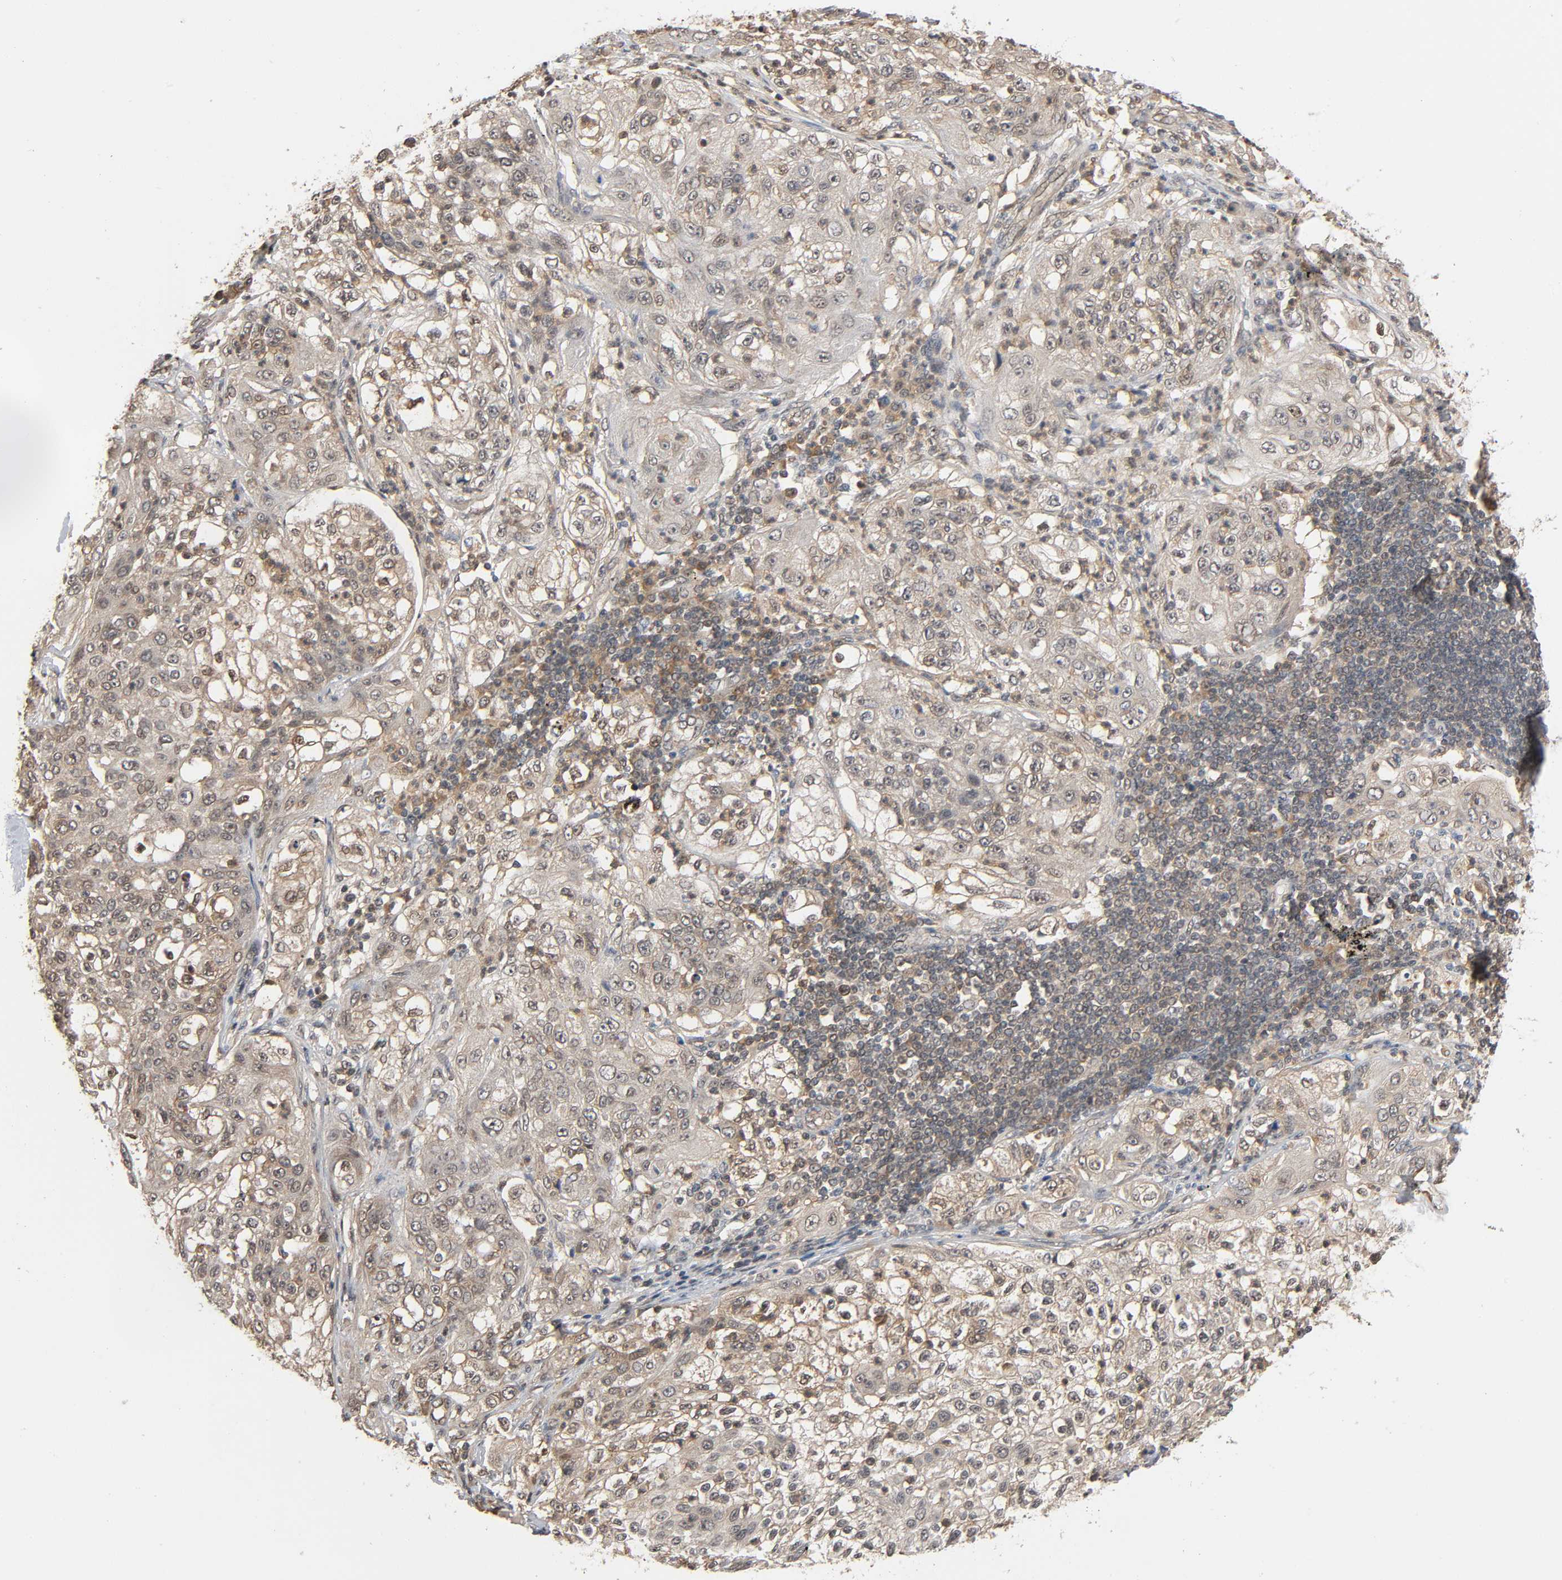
{"staining": {"intensity": "weak", "quantity": "25%-75%", "location": "cytoplasmic/membranous,nuclear"}, "tissue": "lung cancer", "cell_type": "Tumor cells", "image_type": "cancer", "snomed": [{"axis": "morphology", "description": "Inflammation, NOS"}, {"axis": "morphology", "description": "Squamous cell carcinoma, NOS"}, {"axis": "topography", "description": "Lymph node"}, {"axis": "topography", "description": "Soft tissue"}, {"axis": "topography", "description": "Lung"}], "caption": "Tumor cells show low levels of weak cytoplasmic/membranous and nuclear positivity in about 25%-75% of cells in lung squamous cell carcinoma.", "gene": "NEDD8", "patient": {"sex": "male", "age": 66}}